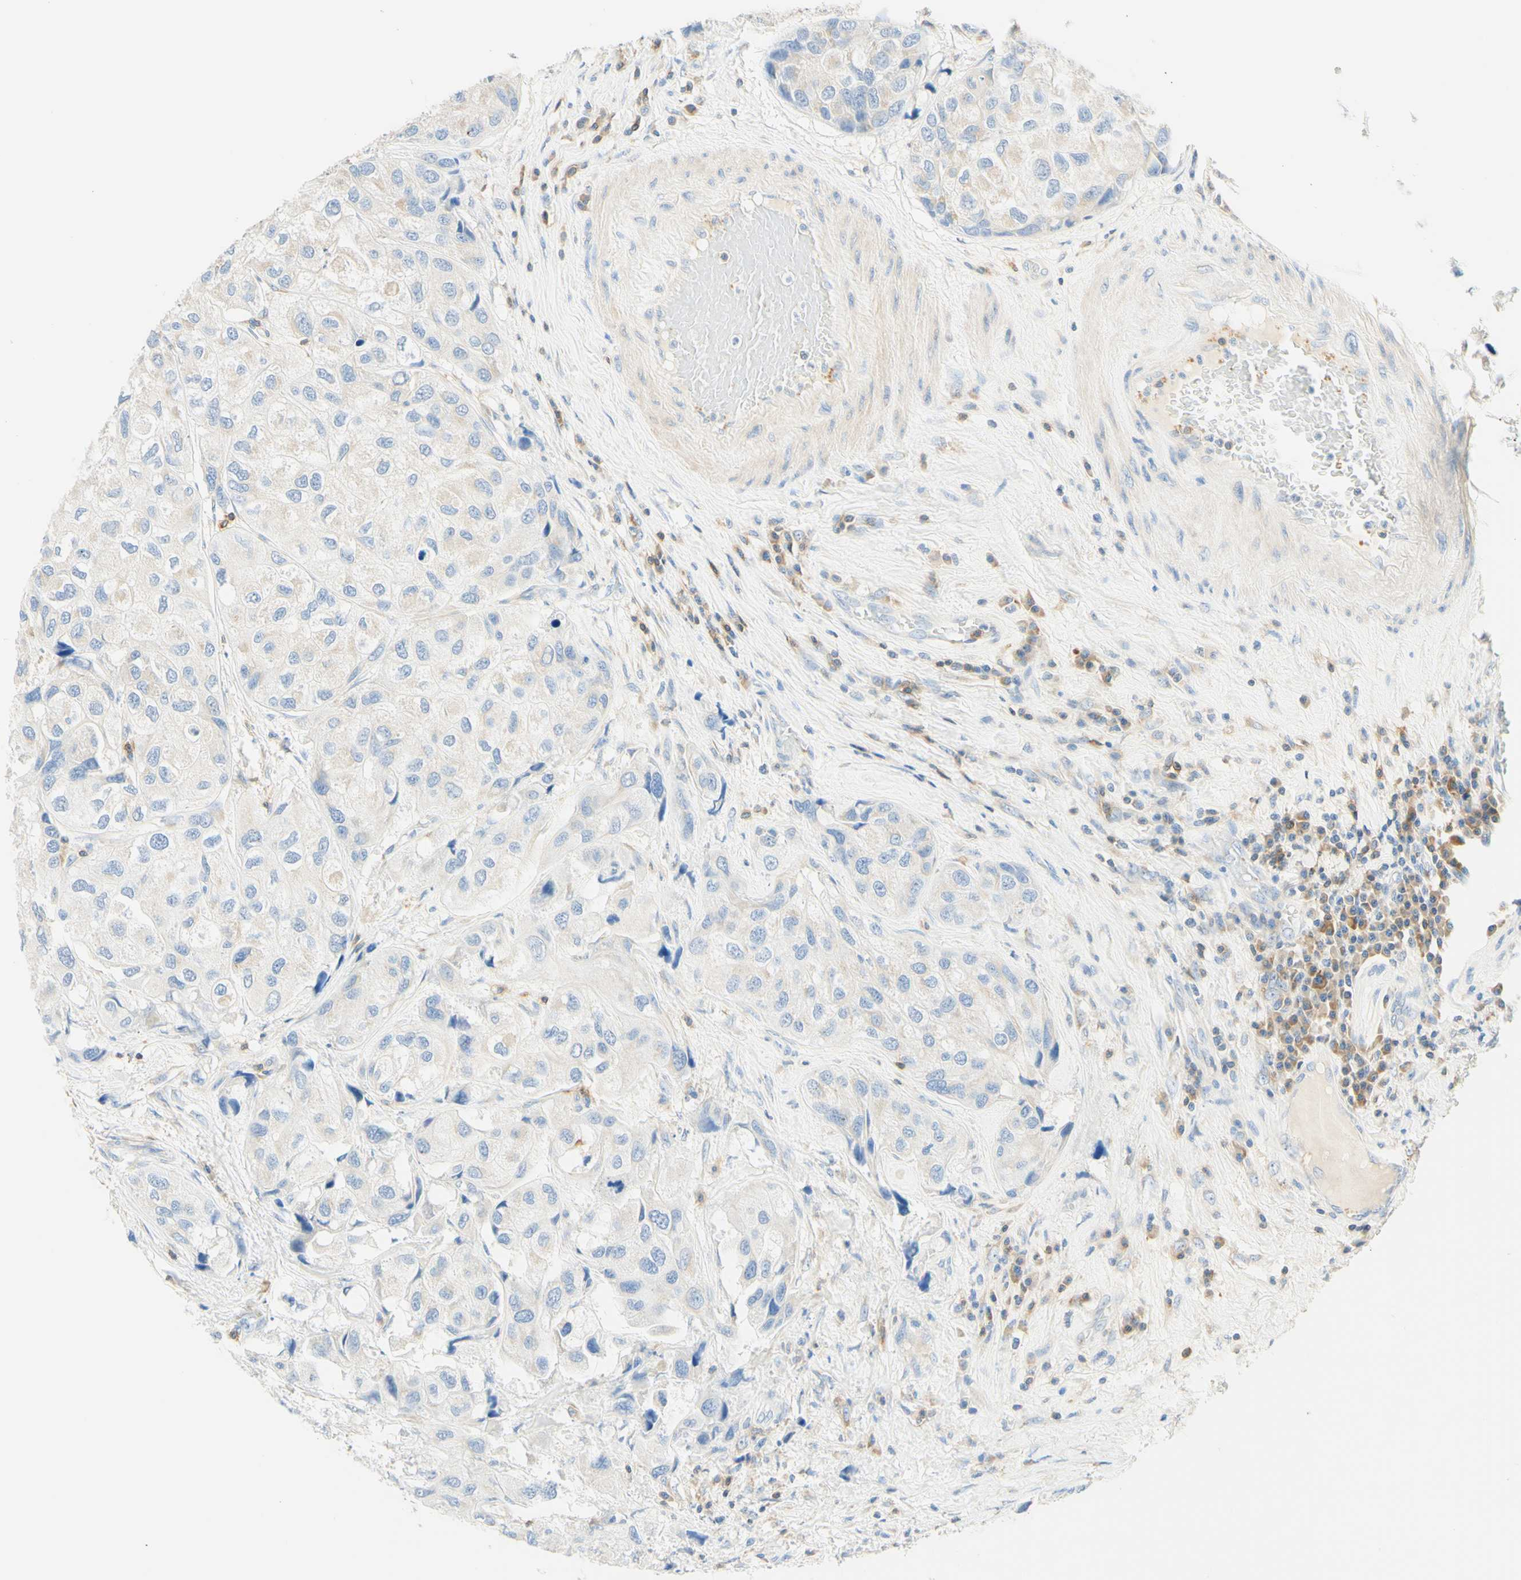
{"staining": {"intensity": "negative", "quantity": "none", "location": "none"}, "tissue": "urothelial cancer", "cell_type": "Tumor cells", "image_type": "cancer", "snomed": [{"axis": "morphology", "description": "Urothelial carcinoma, High grade"}, {"axis": "topography", "description": "Urinary bladder"}], "caption": "Immunohistochemical staining of human urothelial carcinoma (high-grade) reveals no significant staining in tumor cells.", "gene": "LAT", "patient": {"sex": "female", "age": 64}}